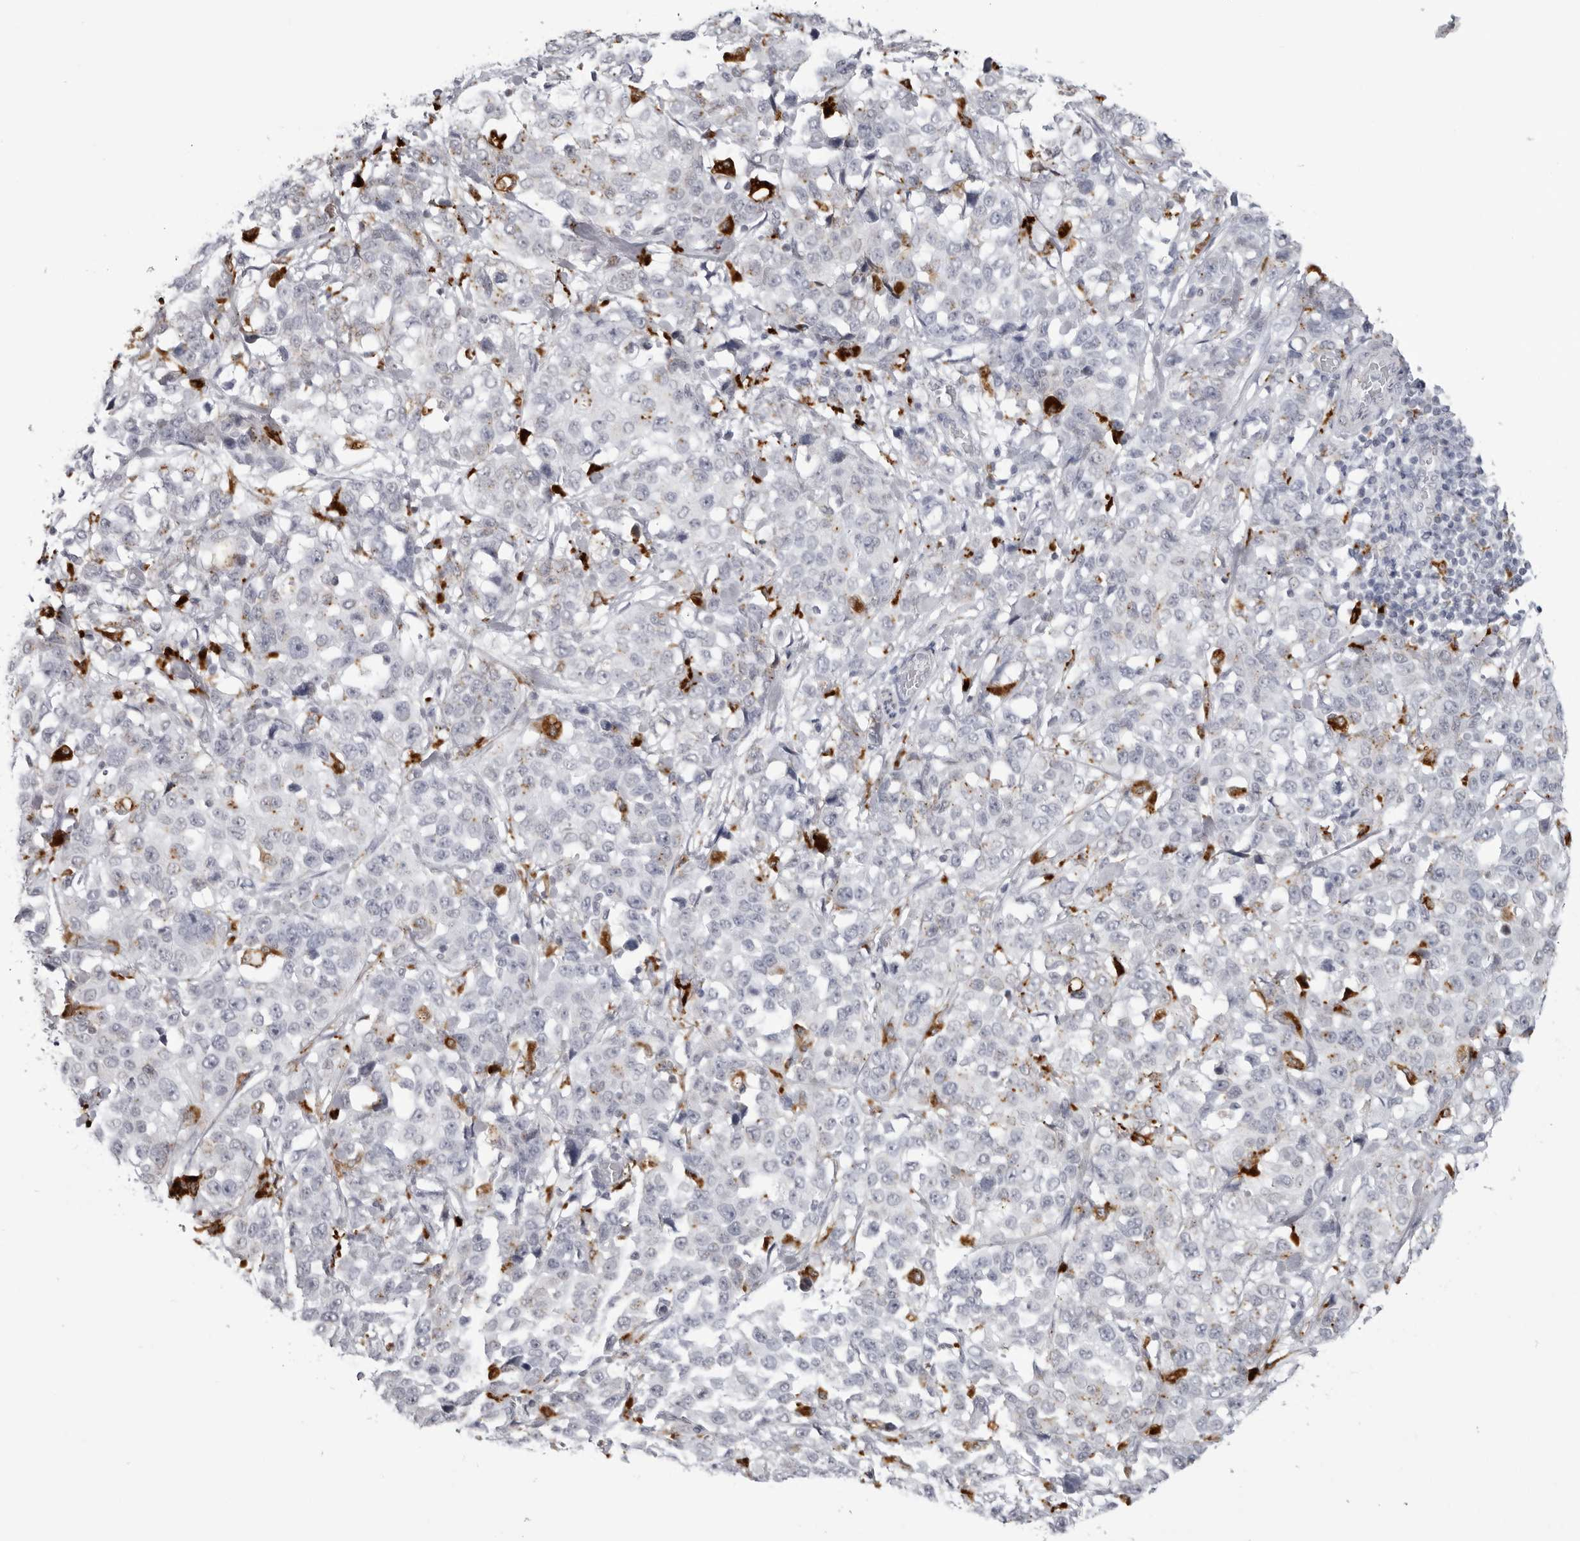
{"staining": {"intensity": "negative", "quantity": "none", "location": "none"}, "tissue": "stomach cancer", "cell_type": "Tumor cells", "image_type": "cancer", "snomed": [{"axis": "morphology", "description": "Normal tissue, NOS"}, {"axis": "morphology", "description": "Adenocarcinoma, NOS"}, {"axis": "topography", "description": "Stomach"}], "caption": "An immunohistochemistry (IHC) image of adenocarcinoma (stomach) is shown. There is no staining in tumor cells of adenocarcinoma (stomach). (DAB immunohistochemistry visualized using brightfield microscopy, high magnification).", "gene": "IL25", "patient": {"sex": "male", "age": 48}}